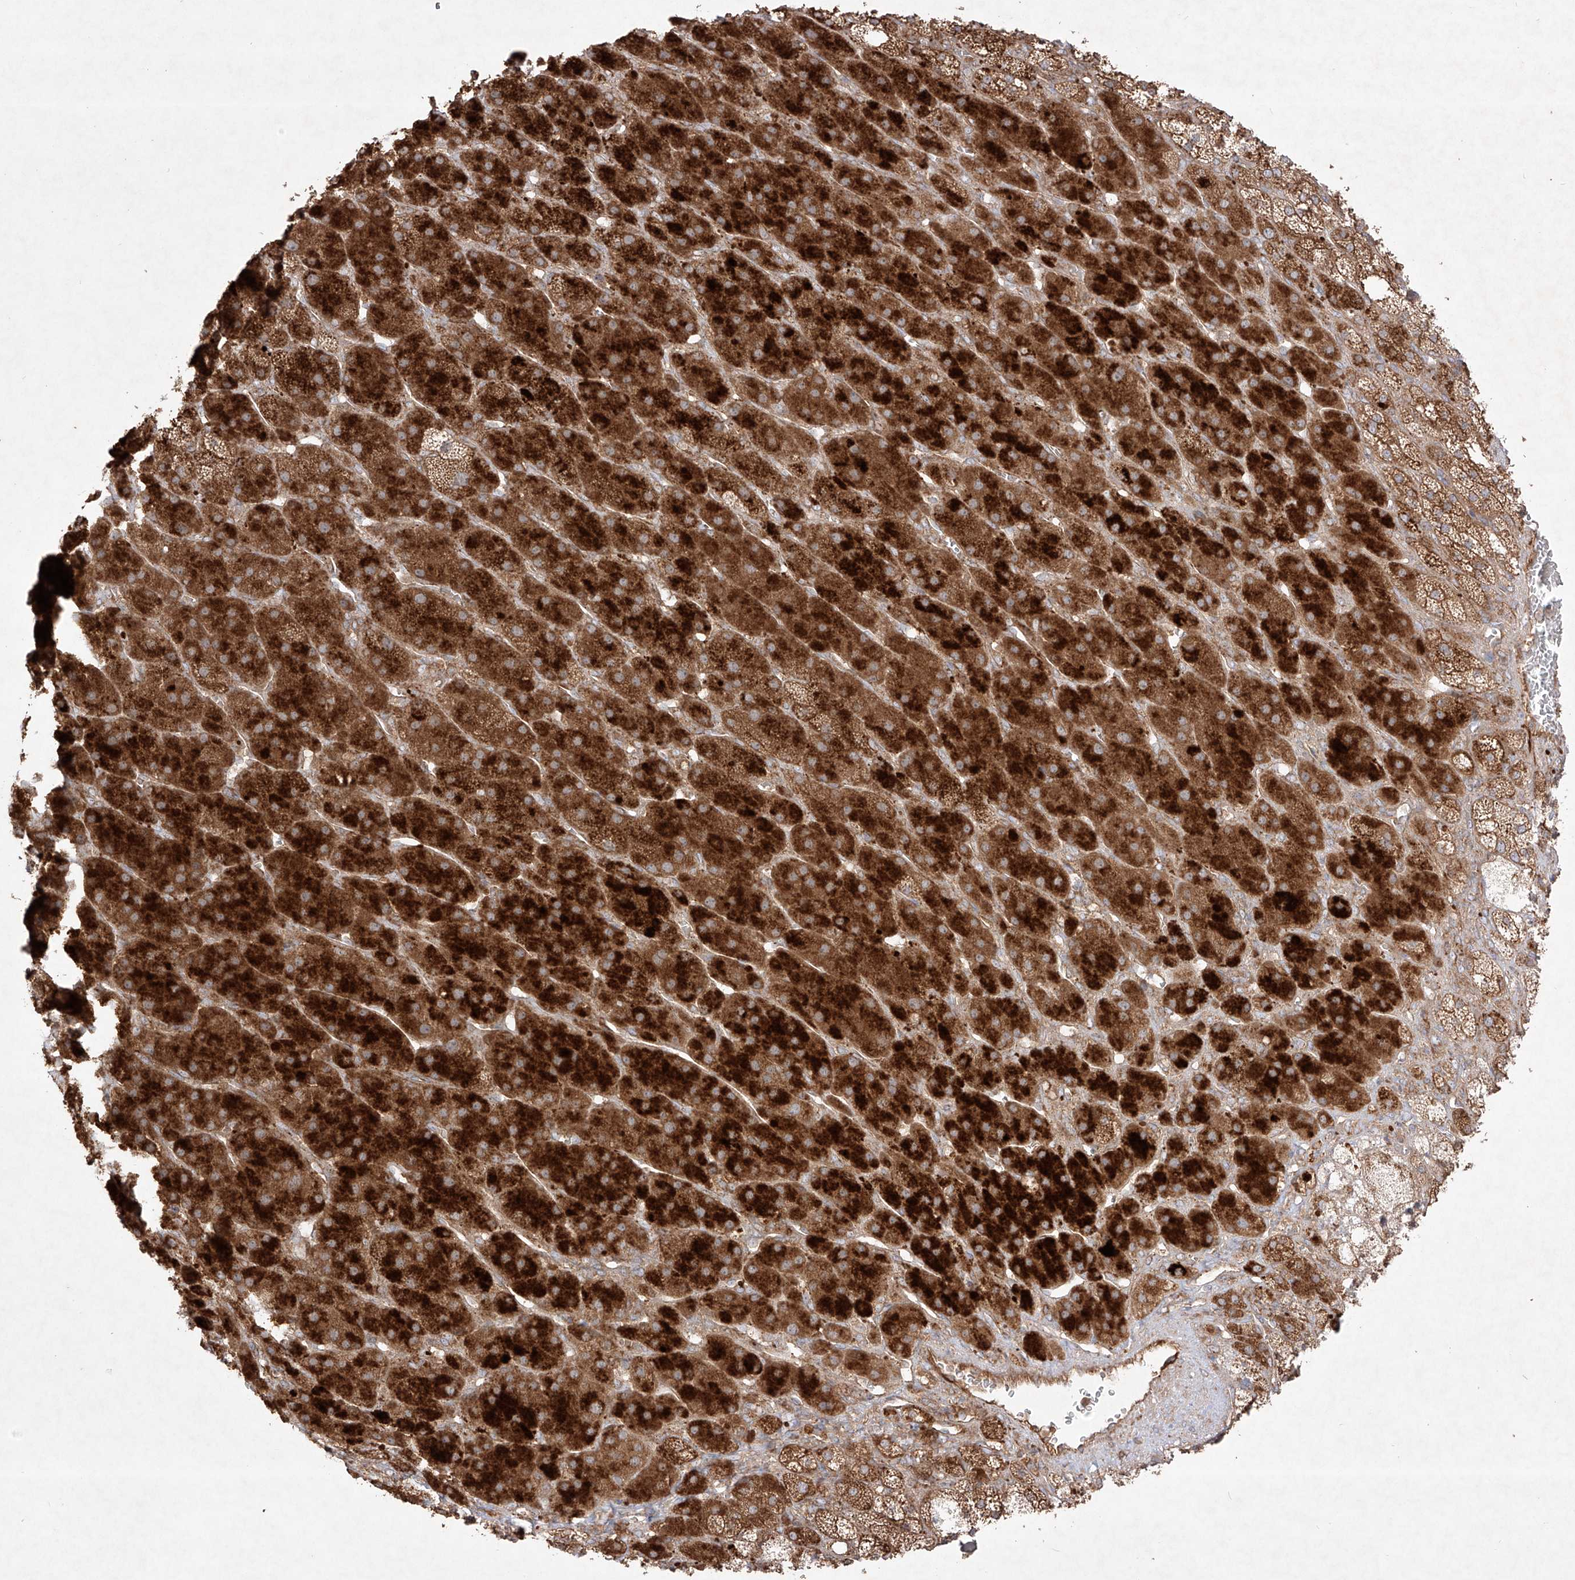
{"staining": {"intensity": "strong", "quantity": ">75%", "location": "cytoplasmic/membranous"}, "tissue": "adrenal gland", "cell_type": "Glandular cells", "image_type": "normal", "snomed": [{"axis": "morphology", "description": "Normal tissue, NOS"}, {"axis": "topography", "description": "Adrenal gland"}], "caption": "The micrograph shows a brown stain indicating the presence of a protein in the cytoplasmic/membranous of glandular cells in adrenal gland. Immunohistochemistry stains the protein of interest in brown and the nuclei are stained blue.", "gene": "YKT6", "patient": {"sex": "male", "age": 61}}